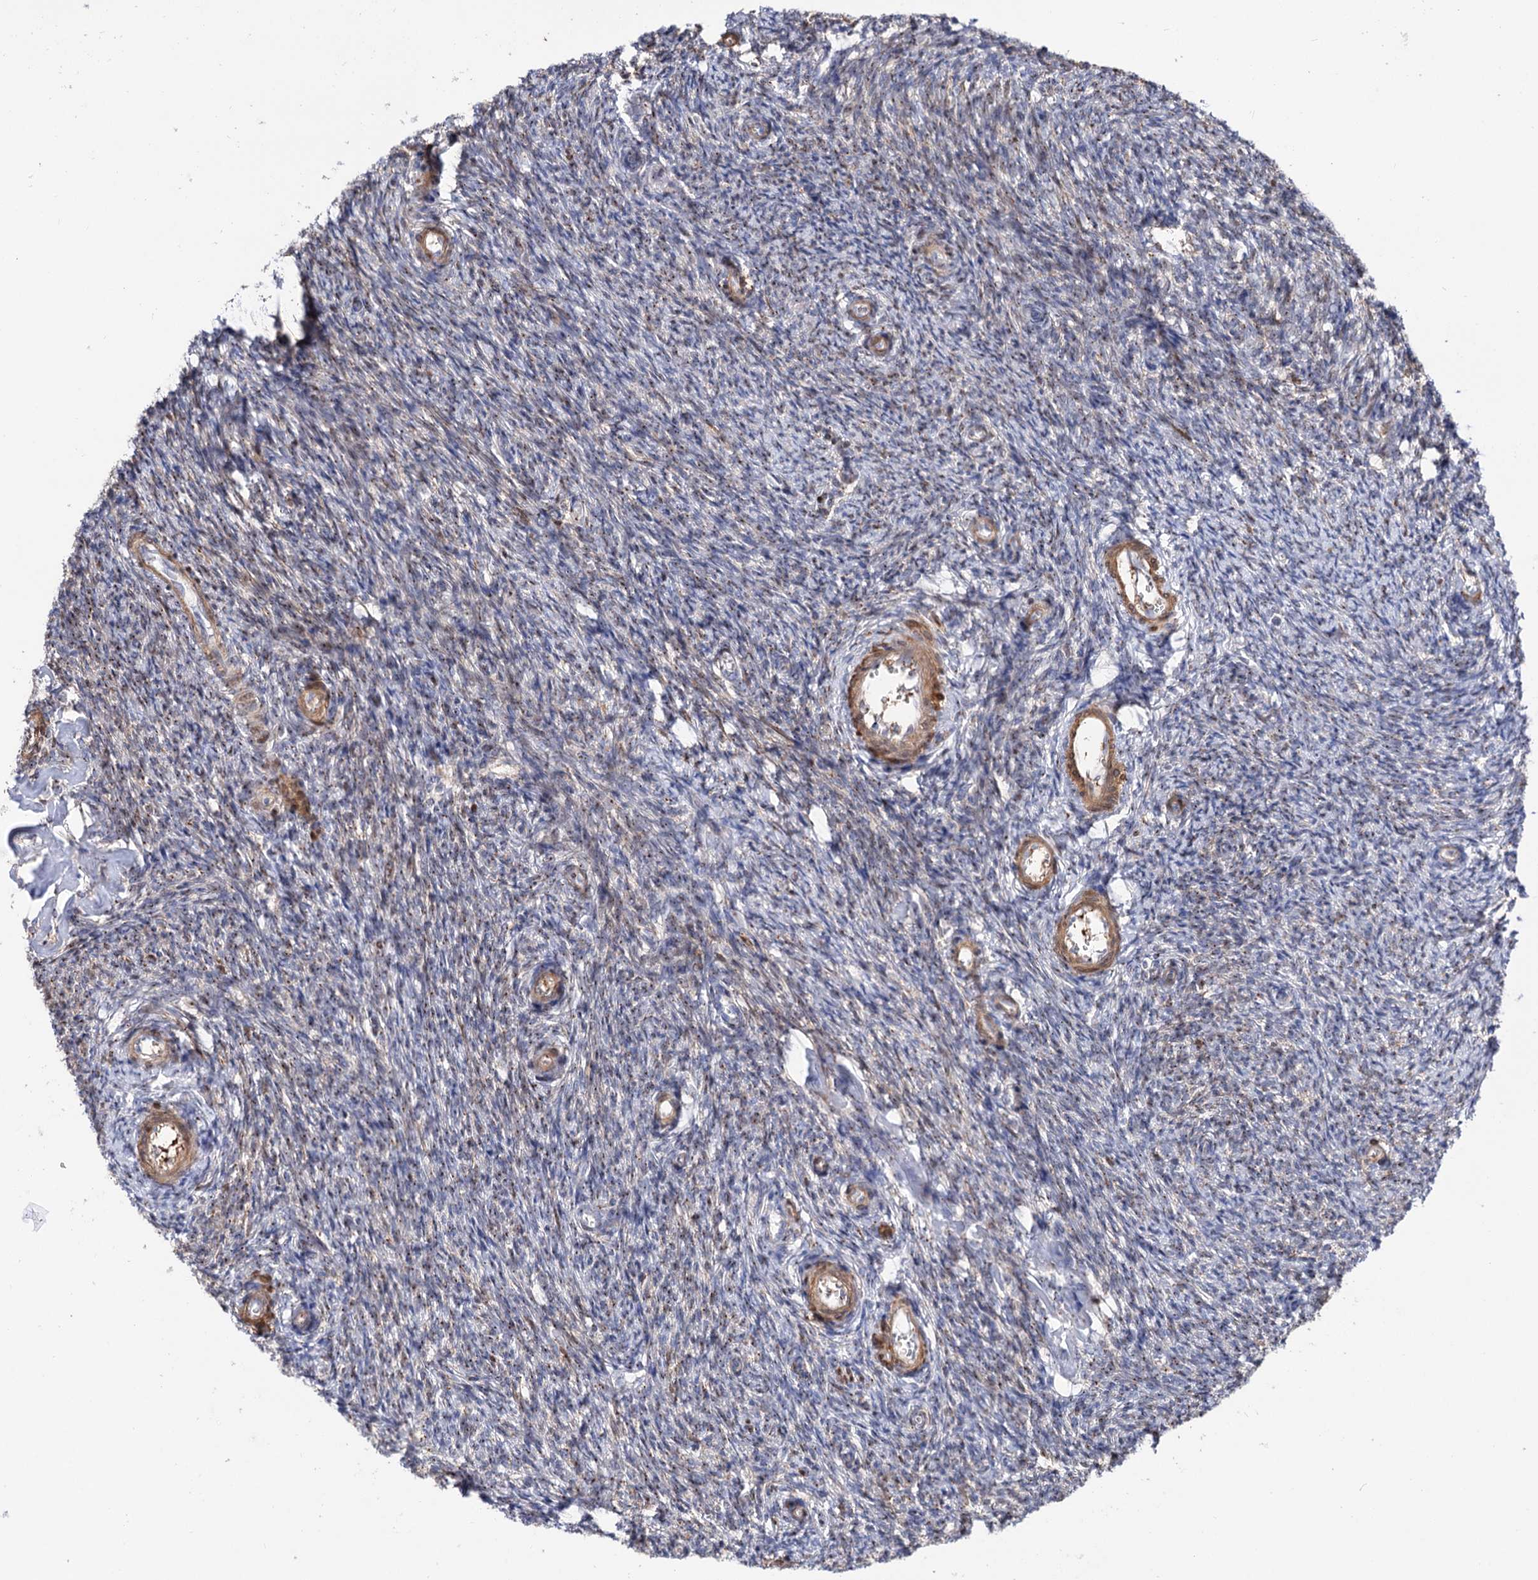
{"staining": {"intensity": "moderate", "quantity": "25%-75%", "location": "cytoplasmic/membranous"}, "tissue": "ovary", "cell_type": "Ovarian stroma cells", "image_type": "normal", "snomed": [{"axis": "morphology", "description": "Normal tissue, NOS"}, {"axis": "topography", "description": "Ovary"}], "caption": "IHC staining of normal ovary, which shows medium levels of moderate cytoplasmic/membranous staining in approximately 25%-75% of ovarian stroma cells indicating moderate cytoplasmic/membranous protein staining. The staining was performed using DAB (brown) for protein detection and nuclei were counterstained in hematoxylin (blue).", "gene": "C11orf96", "patient": {"sex": "female", "age": 44}}